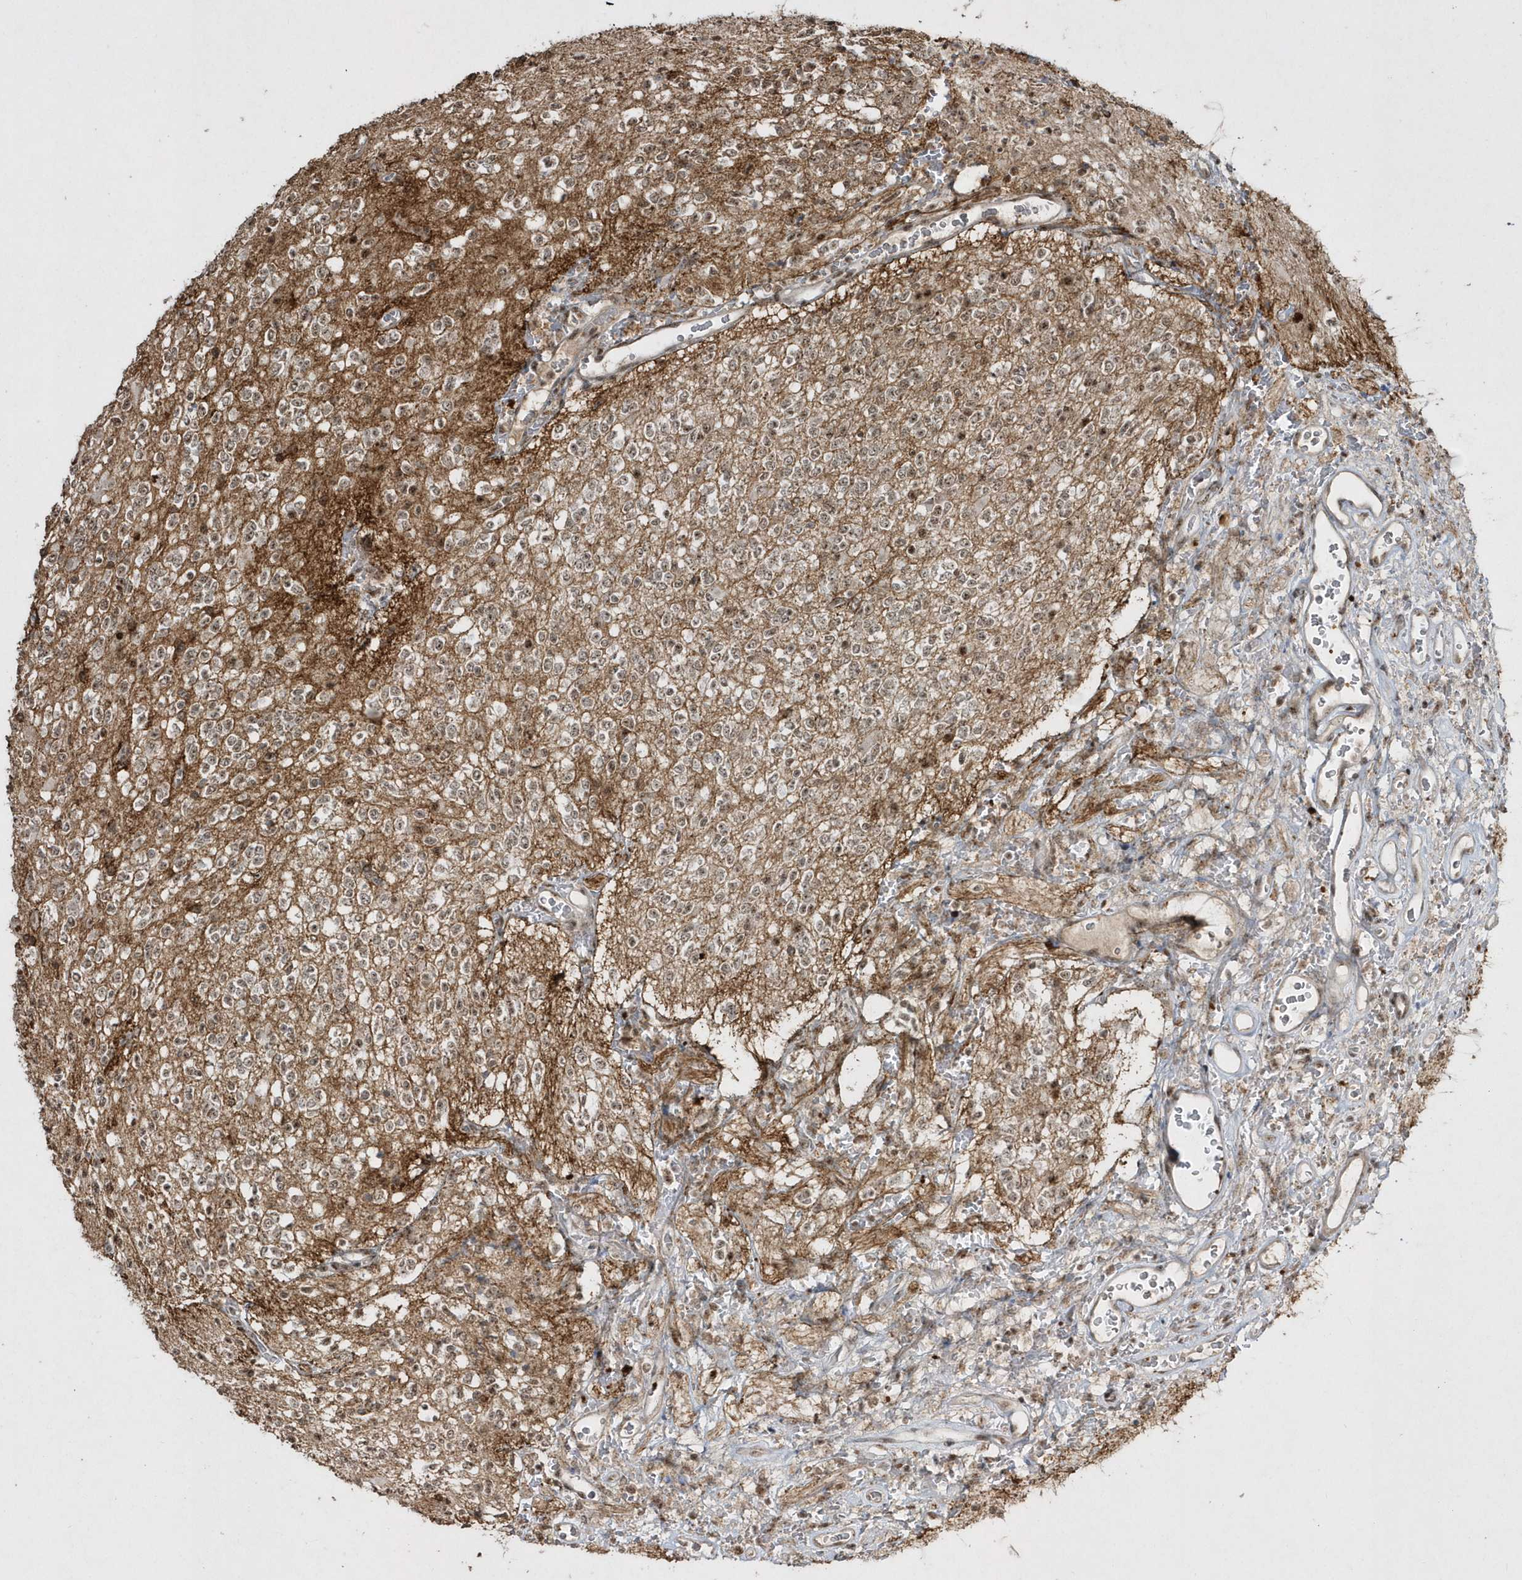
{"staining": {"intensity": "strong", "quantity": "<25%", "location": "nuclear"}, "tissue": "glioma", "cell_type": "Tumor cells", "image_type": "cancer", "snomed": [{"axis": "morphology", "description": "Glioma, malignant, High grade"}, {"axis": "topography", "description": "Brain"}], "caption": "Immunohistochemical staining of human malignant high-grade glioma exhibits medium levels of strong nuclear staining in approximately <25% of tumor cells. (DAB (3,3'-diaminobenzidine) = brown stain, brightfield microscopy at high magnification).", "gene": "POLR3B", "patient": {"sex": "male", "age": 34}}